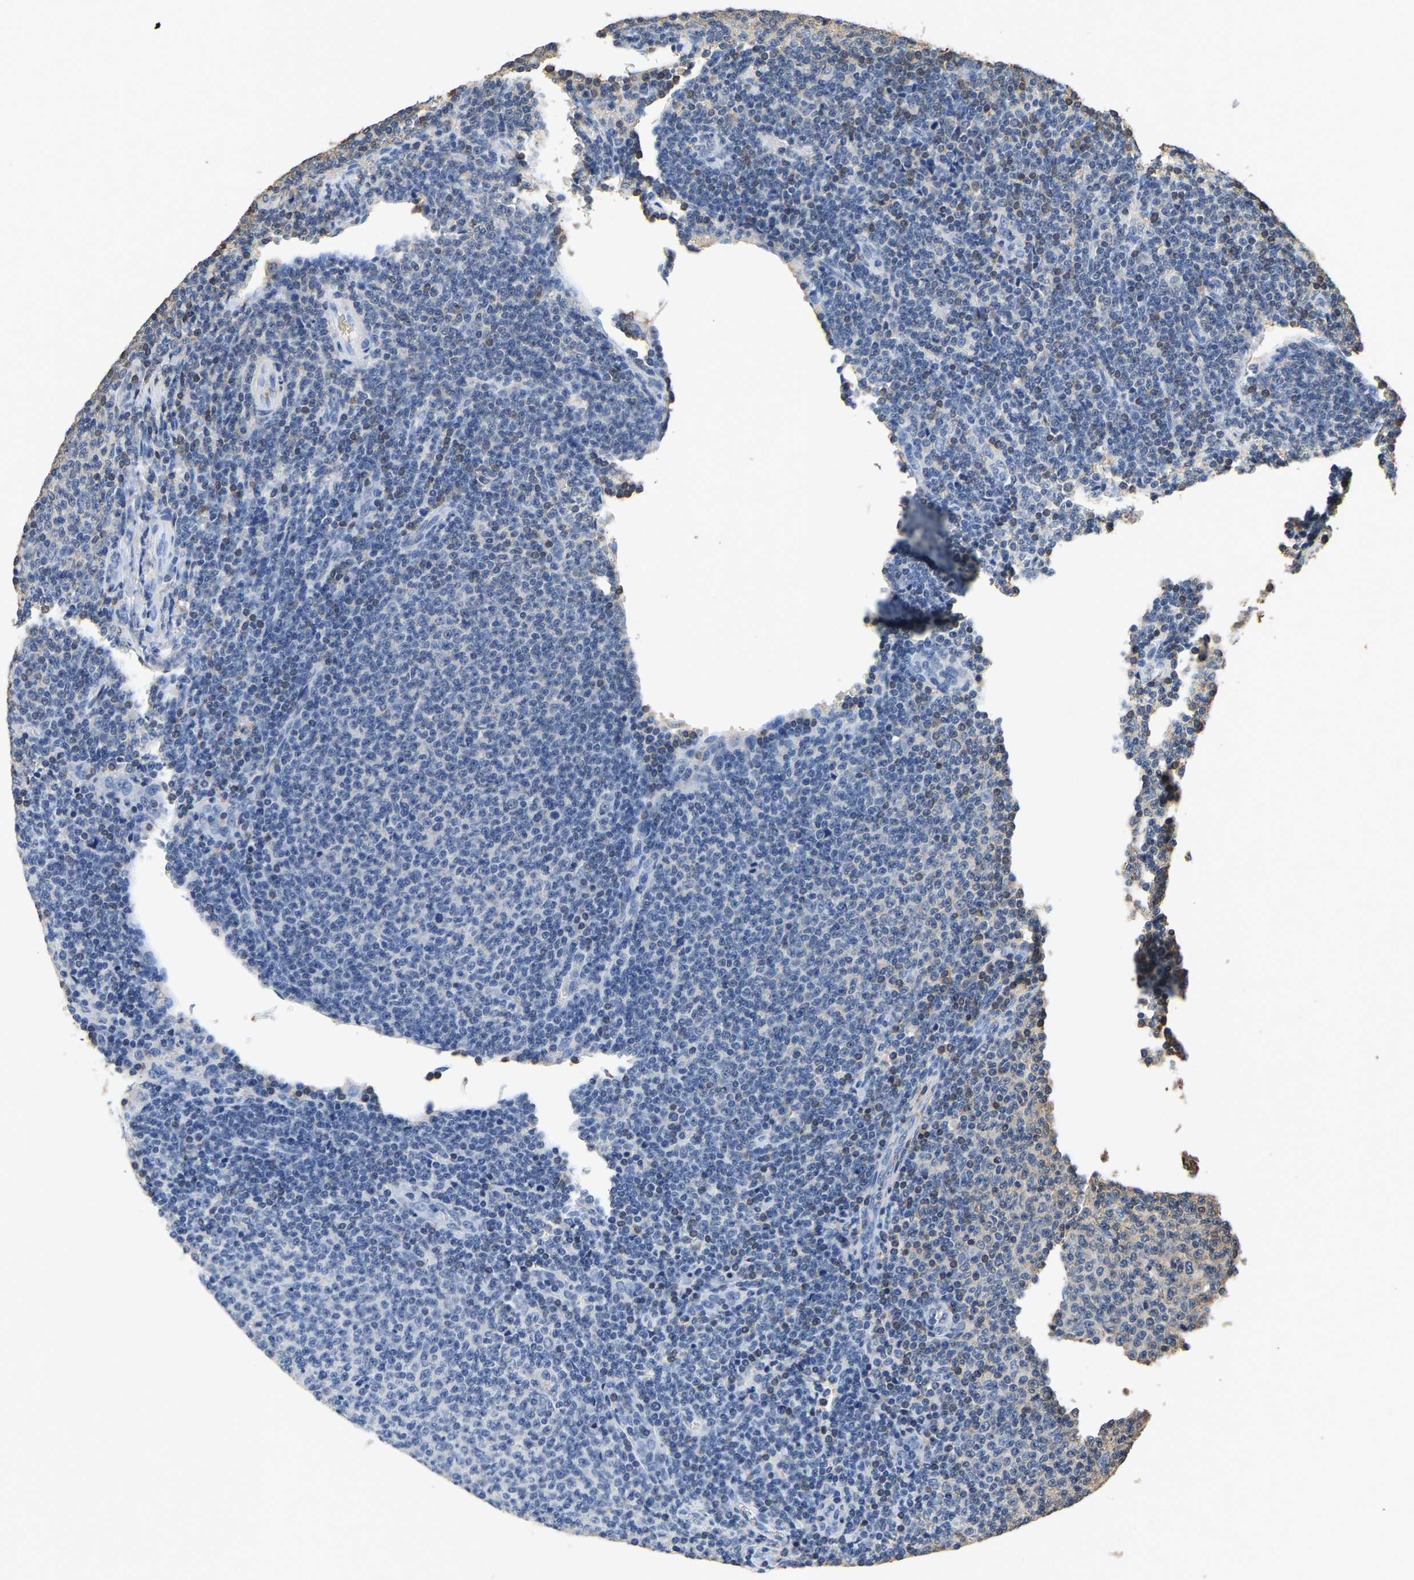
{"staining": {"intensity": "negative", "quantity": "none", "location": "none"}, "tissue": "lymphoma", "cell_type": "Tumor cells", "image_type": "cancer", "snomed": [{"axis": "morphology", "description": "Malignant lymphoma, non-Hodgkin's type, Low grade"}, {"axis": "topography", "description": "Lymph node"}], "caption": "The immunohistochemistry (IHC) micrograph has no significant positivity in tumor cells of low-grade malignant lymphoma, non-Hodgkin's type tissue. The staining was performed using DAB to visualize the protein expression in brown, while the nuclei were stained in blue with hematoxylin (Magnification: 20x).", "gene": "LDHB", "patient": {"sex": "male", "age": 66}}